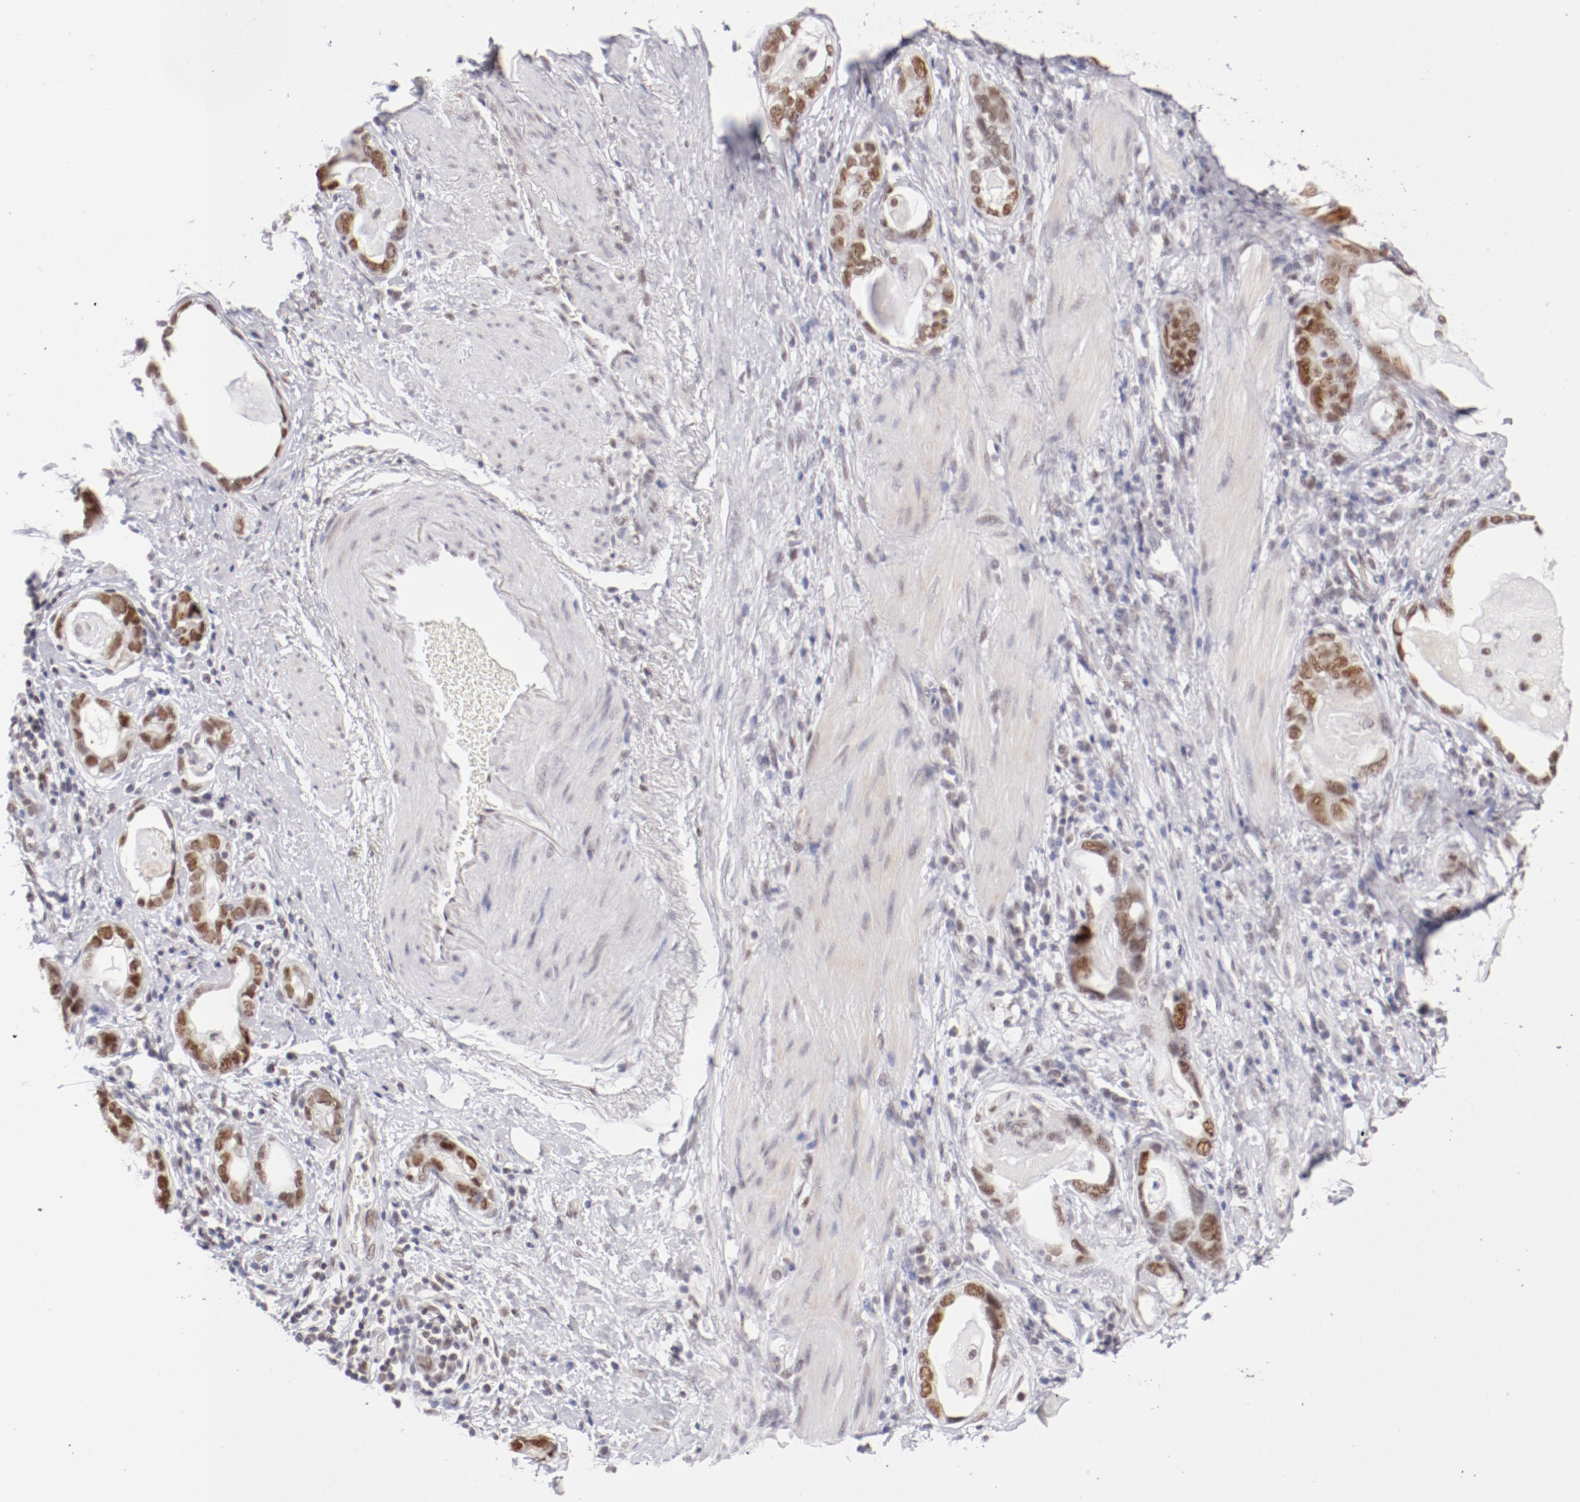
{"staining": {"intensity": "moderate", "quantity": ">75%", "location": "nuclear"}, "tissue": "stomach cancer", "cell_type": "Tumor cells", "image_type": "cancer", "snomed": [{"axis": "morphology", "description": "Adenocarcinoma, NOS"}, {"axis": "topography", "description": "Stomach, lower"}], "caption": "Moderate nuclear protein staining is seen in about >75% of tumor cells in stomach adenocarcinoma. (DAB = brown stain, brightfield microscopy at high magnification).", "gene": "TFAP4", "patient": {"sex": "female", "age": 93}}